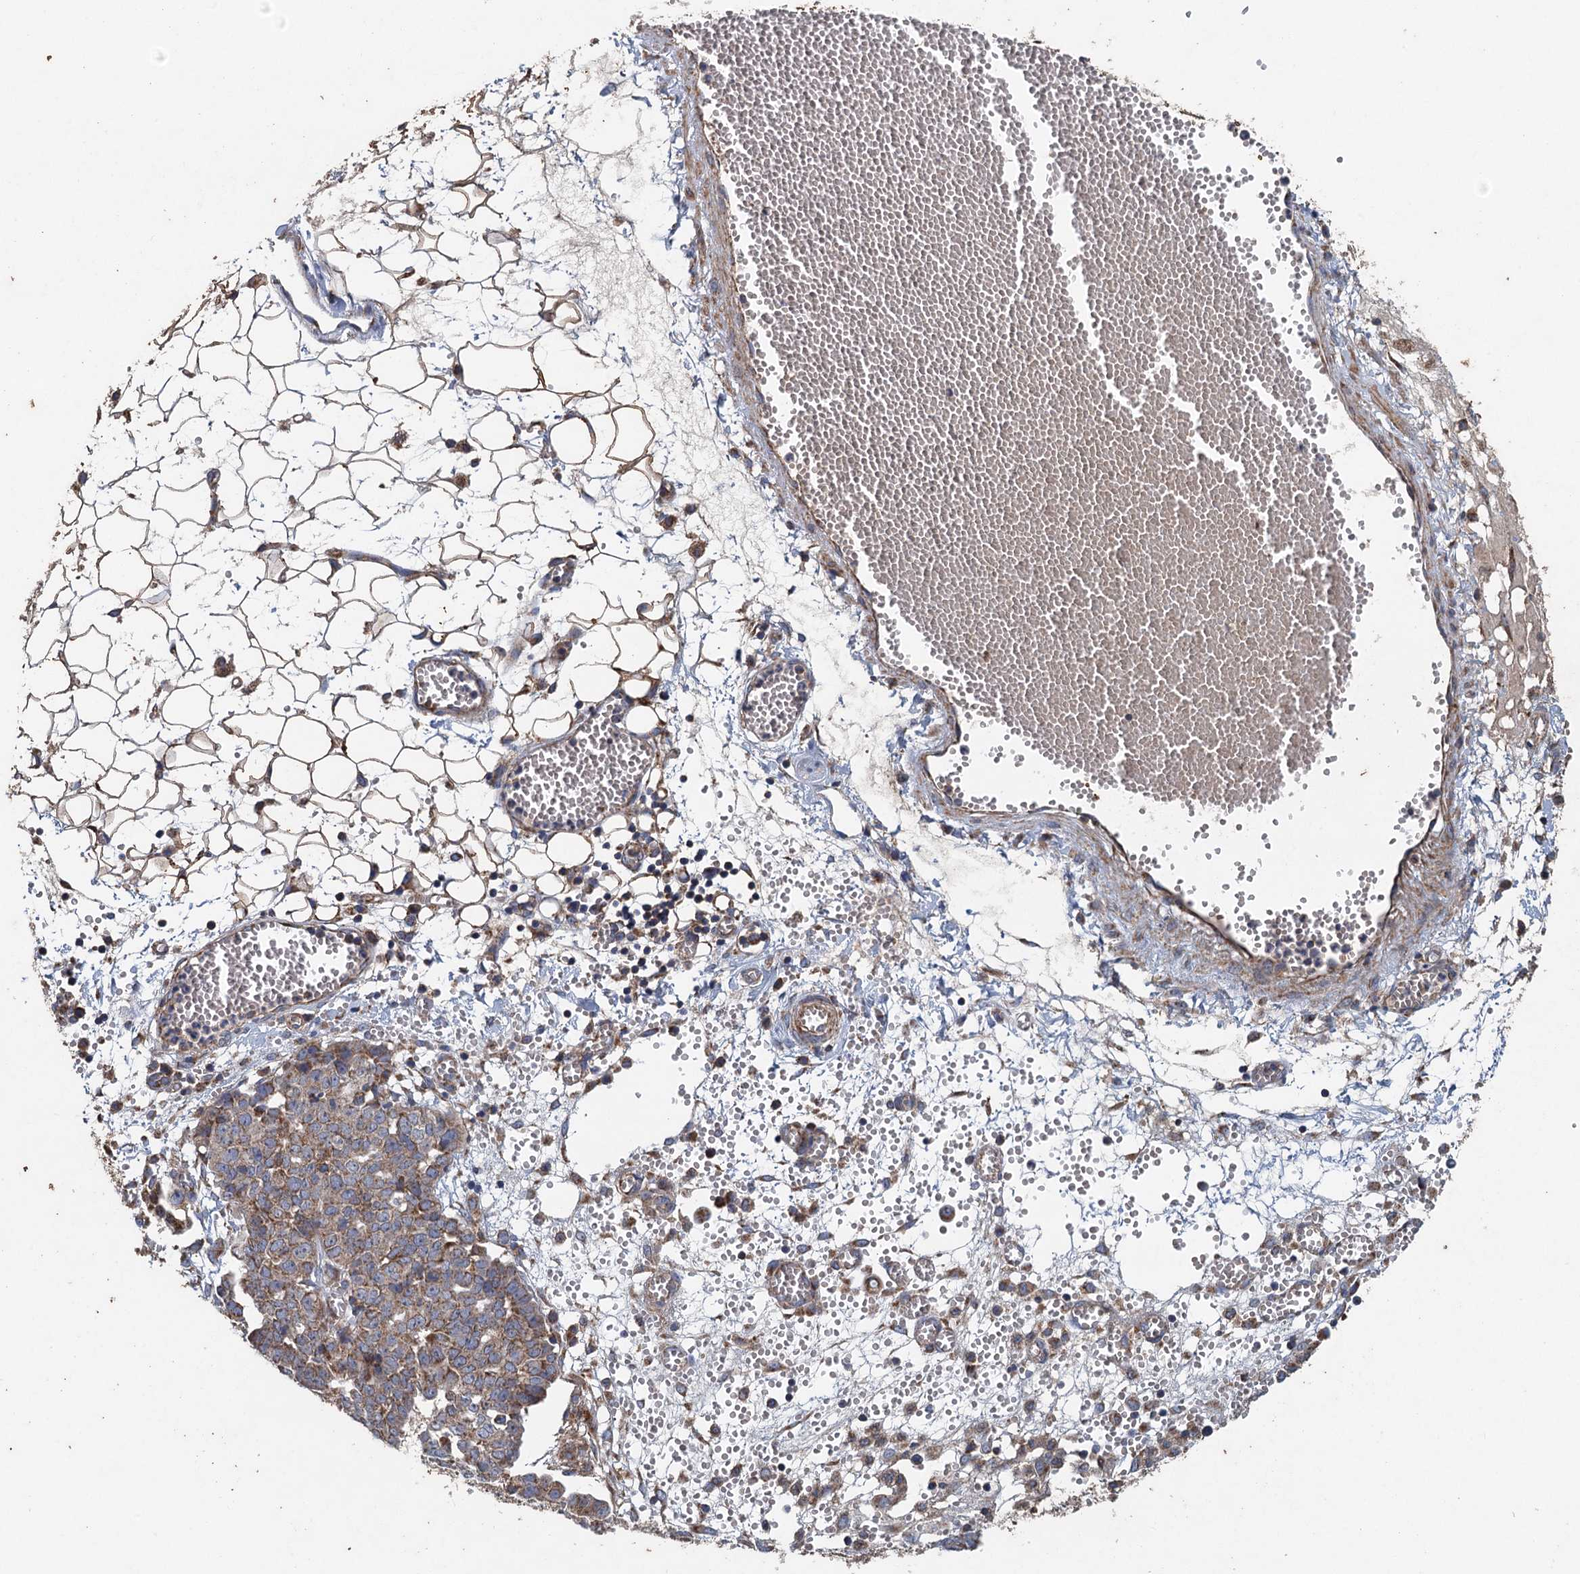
{"staining": {"intensity": "moderate", "quantity": ">75%", "location": "cytoplasmic/membranous"}, "tissue": "ovarian cancer", "cell_type": "Tumor cells", "image_type": "cancer", "snomed": [{"axis": "morphology", "description": "Cystadenocarcinoma, serous, NOS"}, {"axis": "topography", "description": "Soft tissue"}, {"axis": "topography", "description": "Ovary"}], "caption": "Immunohistochemistry micrograph of human ovarian serous cystadenocarcinoma stained for a protein (brown), which displays medium levels of moderate cytoplasmic/membranous positivity in approximately >75% of tumor cells.", "gene": "BCS1L", "patient": {"sex": "female", "age": 57}}